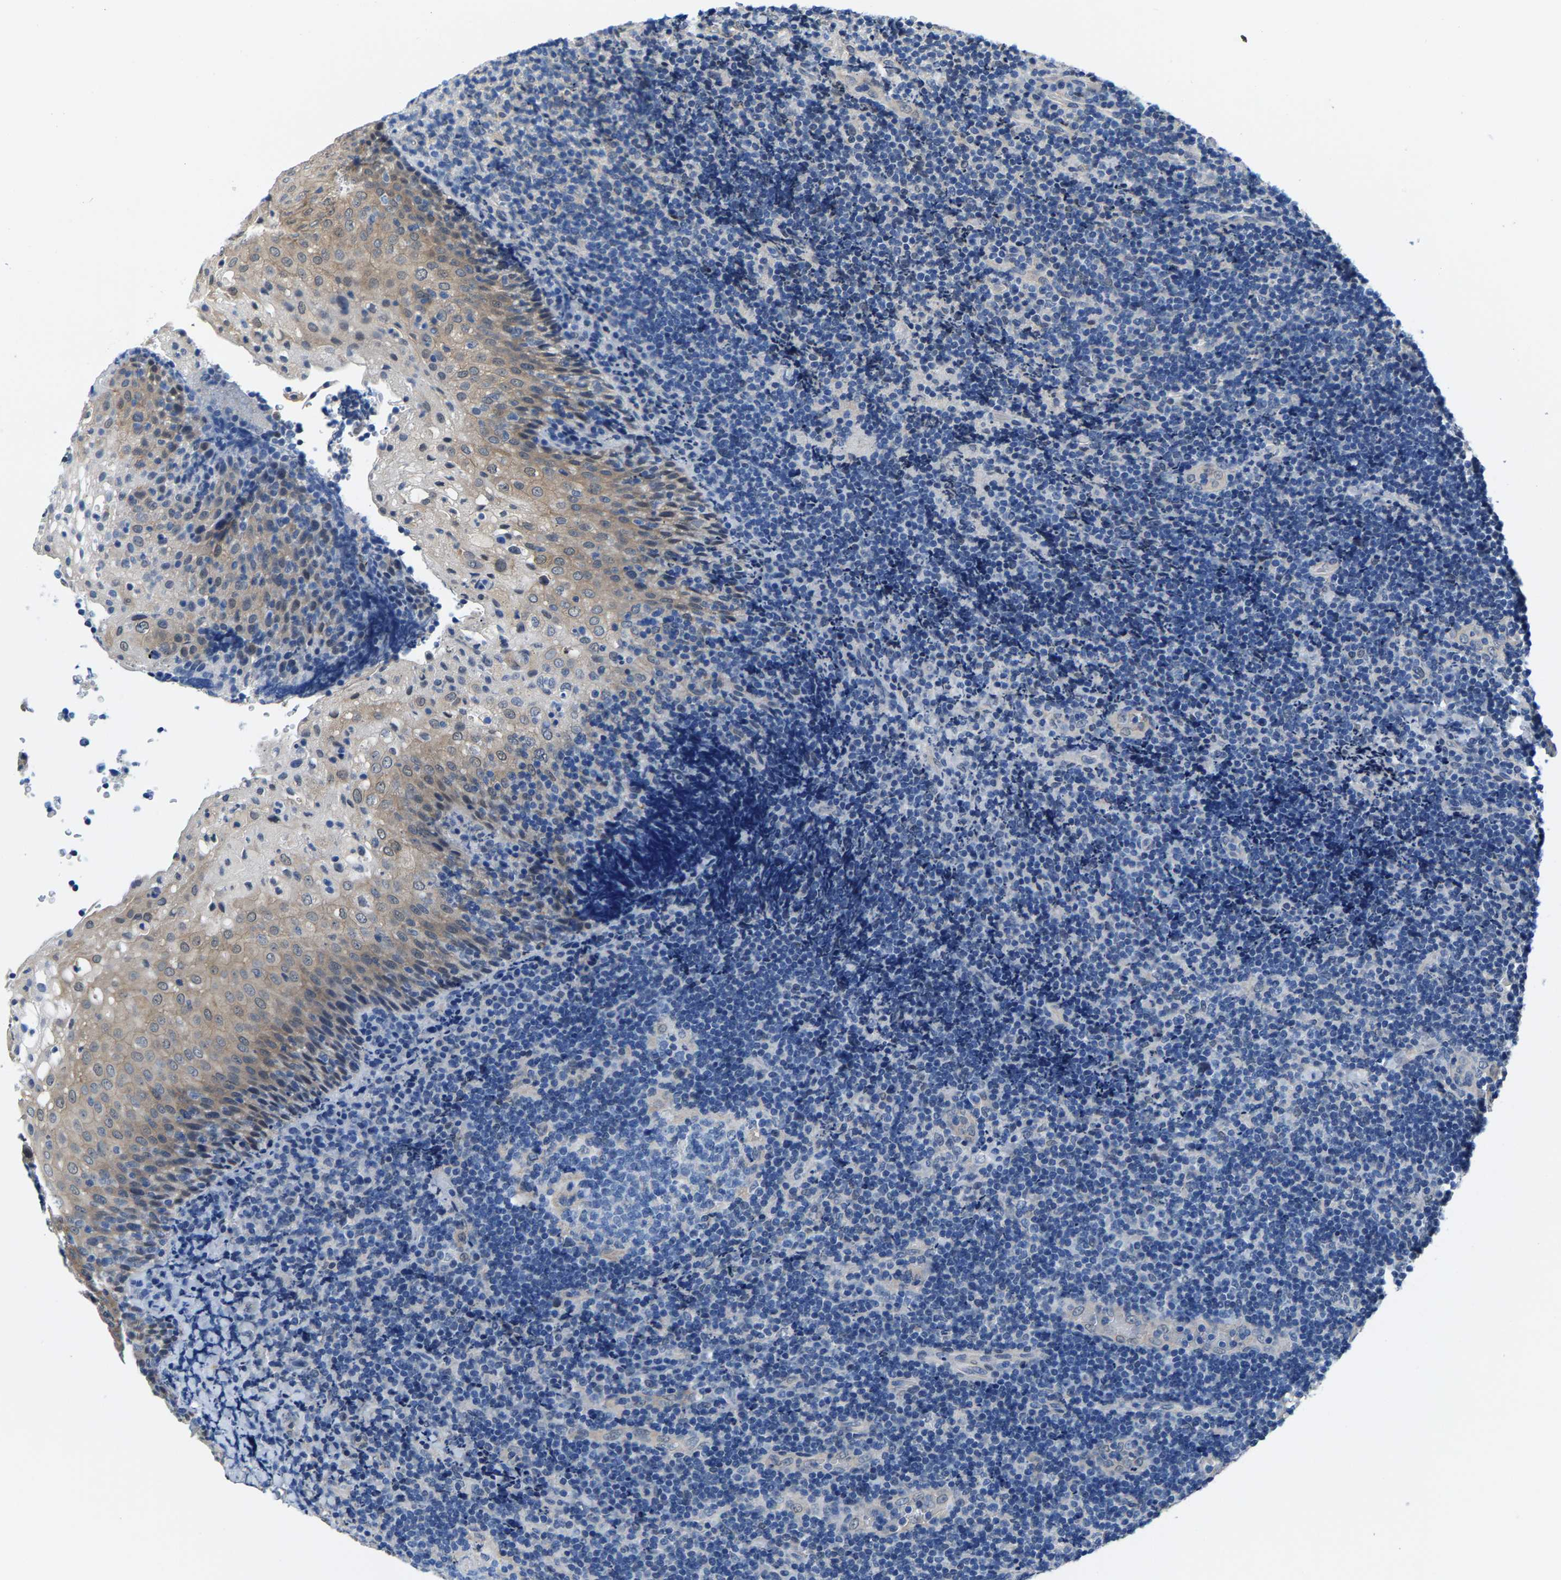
{"staining": {"intensity": "negative", "quantity": "none", "location": "none"}, "tissue": "lymphoma", "cell_type": "Tumor cells", "image_type": "cancer", "snomed": [{"axis": "morphology", "description": "Malignant lymphoma, non-Hodgkin's type, High grade"}, {"axis": "topography", "description": "Tonsil"}], "caption": "Tumor cells are negative for protein expression in human lymphoma. Brightfield microscopy of immunohistochemistry stained with DAB (brown) and hematoxylin (blue), captured at high magnification.", "gene": "SSH3", "patient": {"sex": "female", "age": 36}}